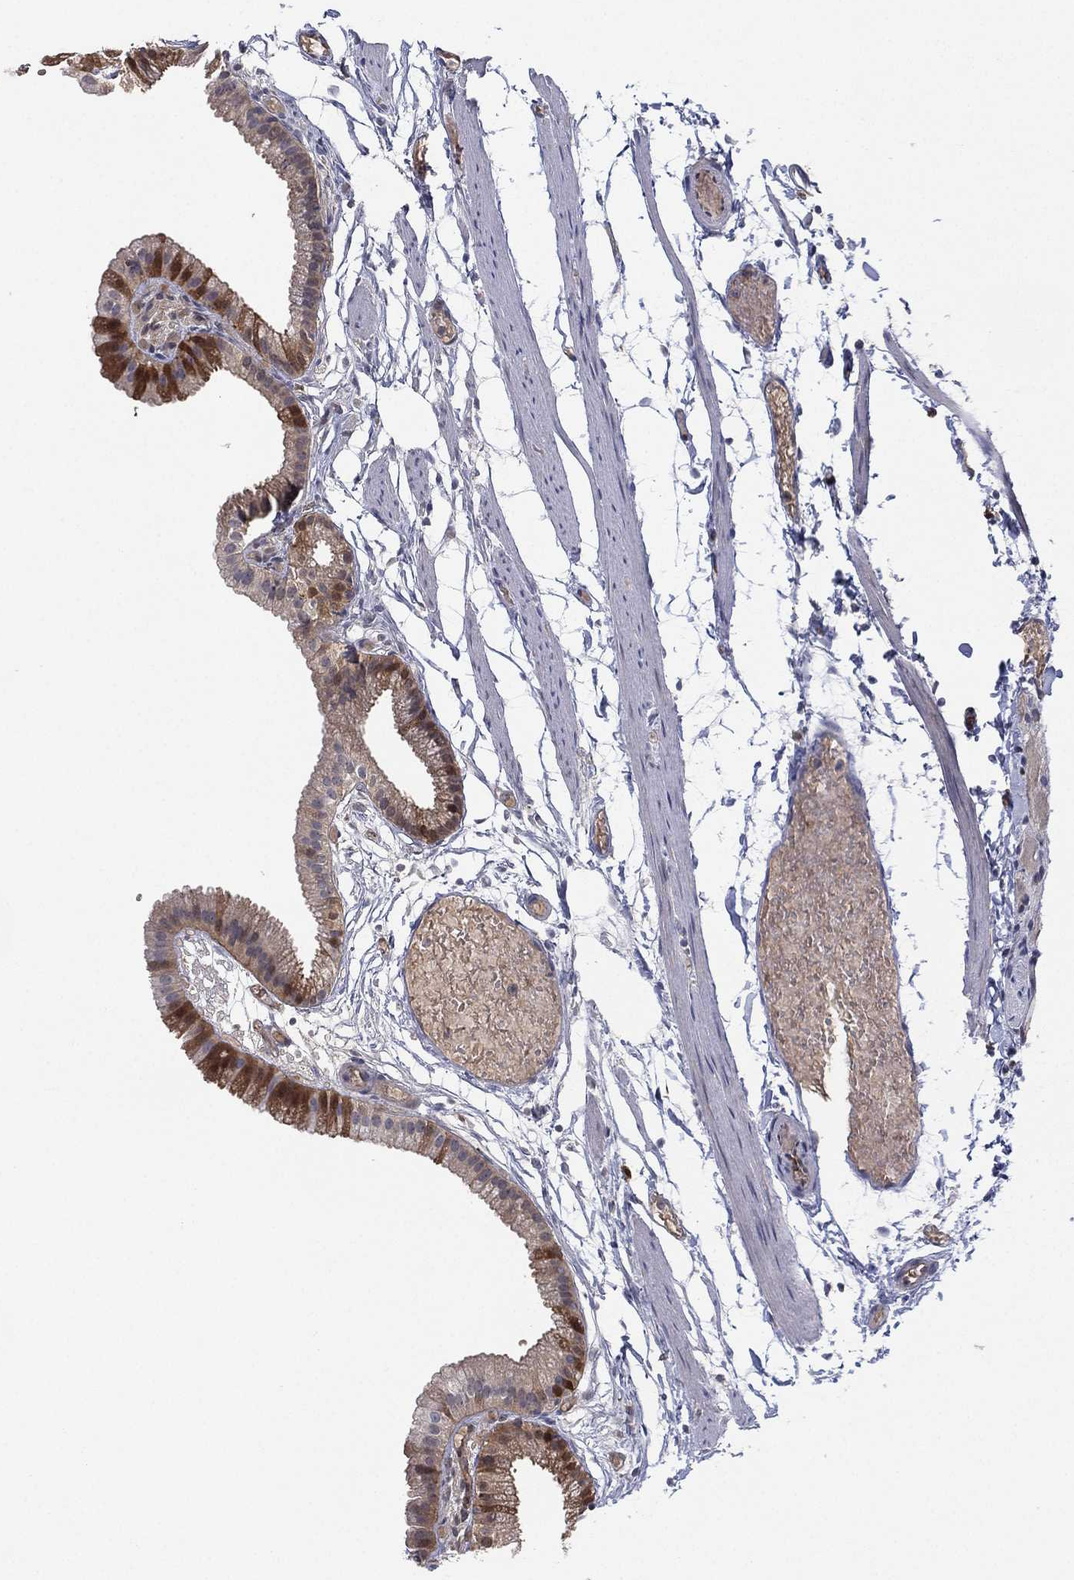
{"staining": {"intensity": "strong", "quantity": "25%-75%", "location": "cytoplasmic/membranous"}, "tissue": "gallbladder", "cell_type": "Glandular cells", "image_type": "normal", "snomed": [{"axis": "morphology", "description": "Normal tissue, NOS"}, {"axis": "topography", "description": "Gallbladder"}], "caption": "Protein staining by IHC displays strong cytoplasmic/membranous expression in about 25%-75% of glandular cells in benign gallbladder. The staining was performed using DAB (3,3'-diaminobenzidine), with brown indicating positive protein expression. Nuclei are stained blue with hematoxylin.", "gene": "PSMG4", "patient": {"sex": "female", "age": 45}}